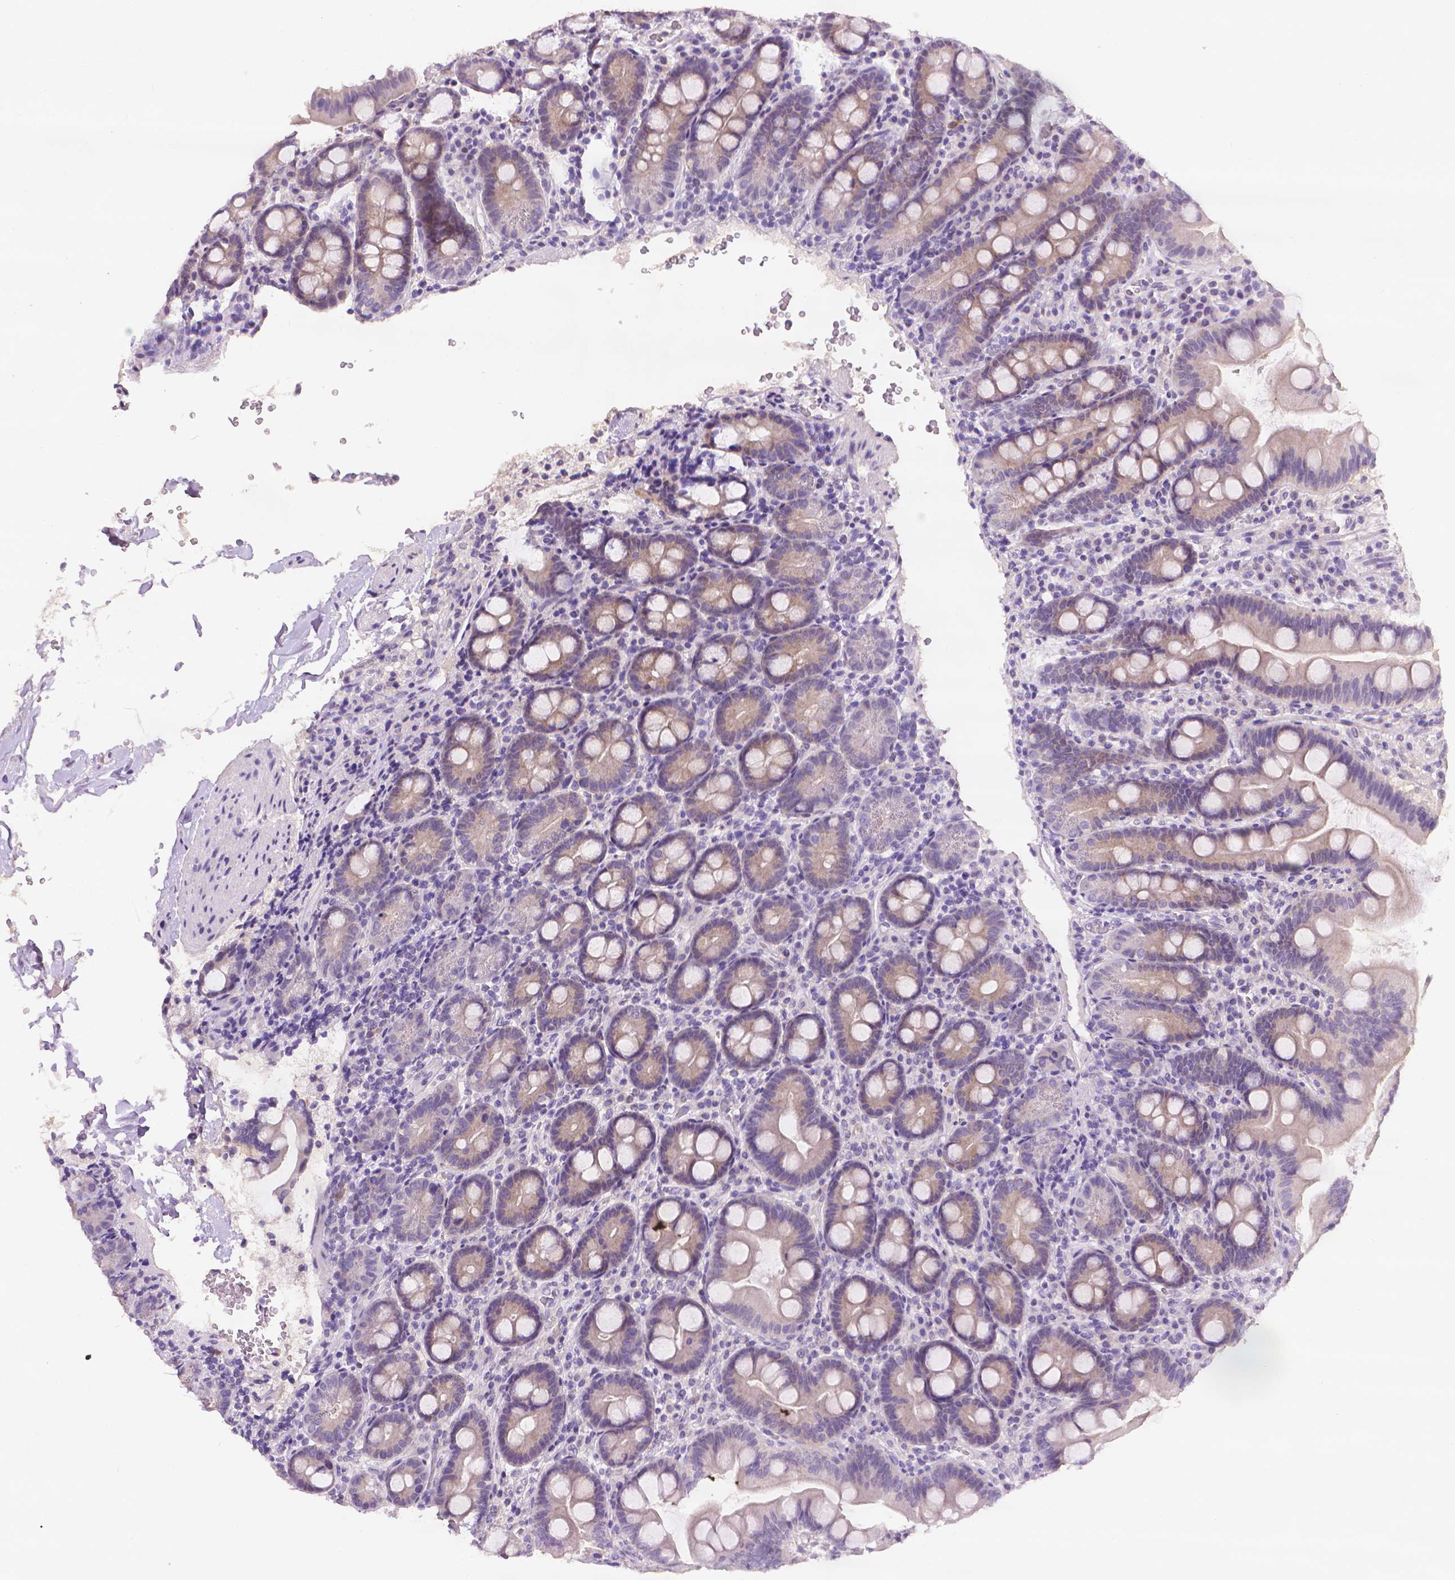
{"staining": {"intensity": "weak", "quantity": "<25%", "location": "cytoplasmic/membranous"}, "tissue": "duodenum", "cell_type": "Glandular cells", "image_type": "normal", "snomed": [{"axis": "morphology", "description": "Normal tissue, NOS"}, {"axis": "topography", "description": "Duodenum"}], "caption": "Immunohistochemical staining of unremarkable duodenum demonstrates no significant positivity in glandular cells.", "gene": "FASN", "patient": {"sex": "male", "age": 59}}